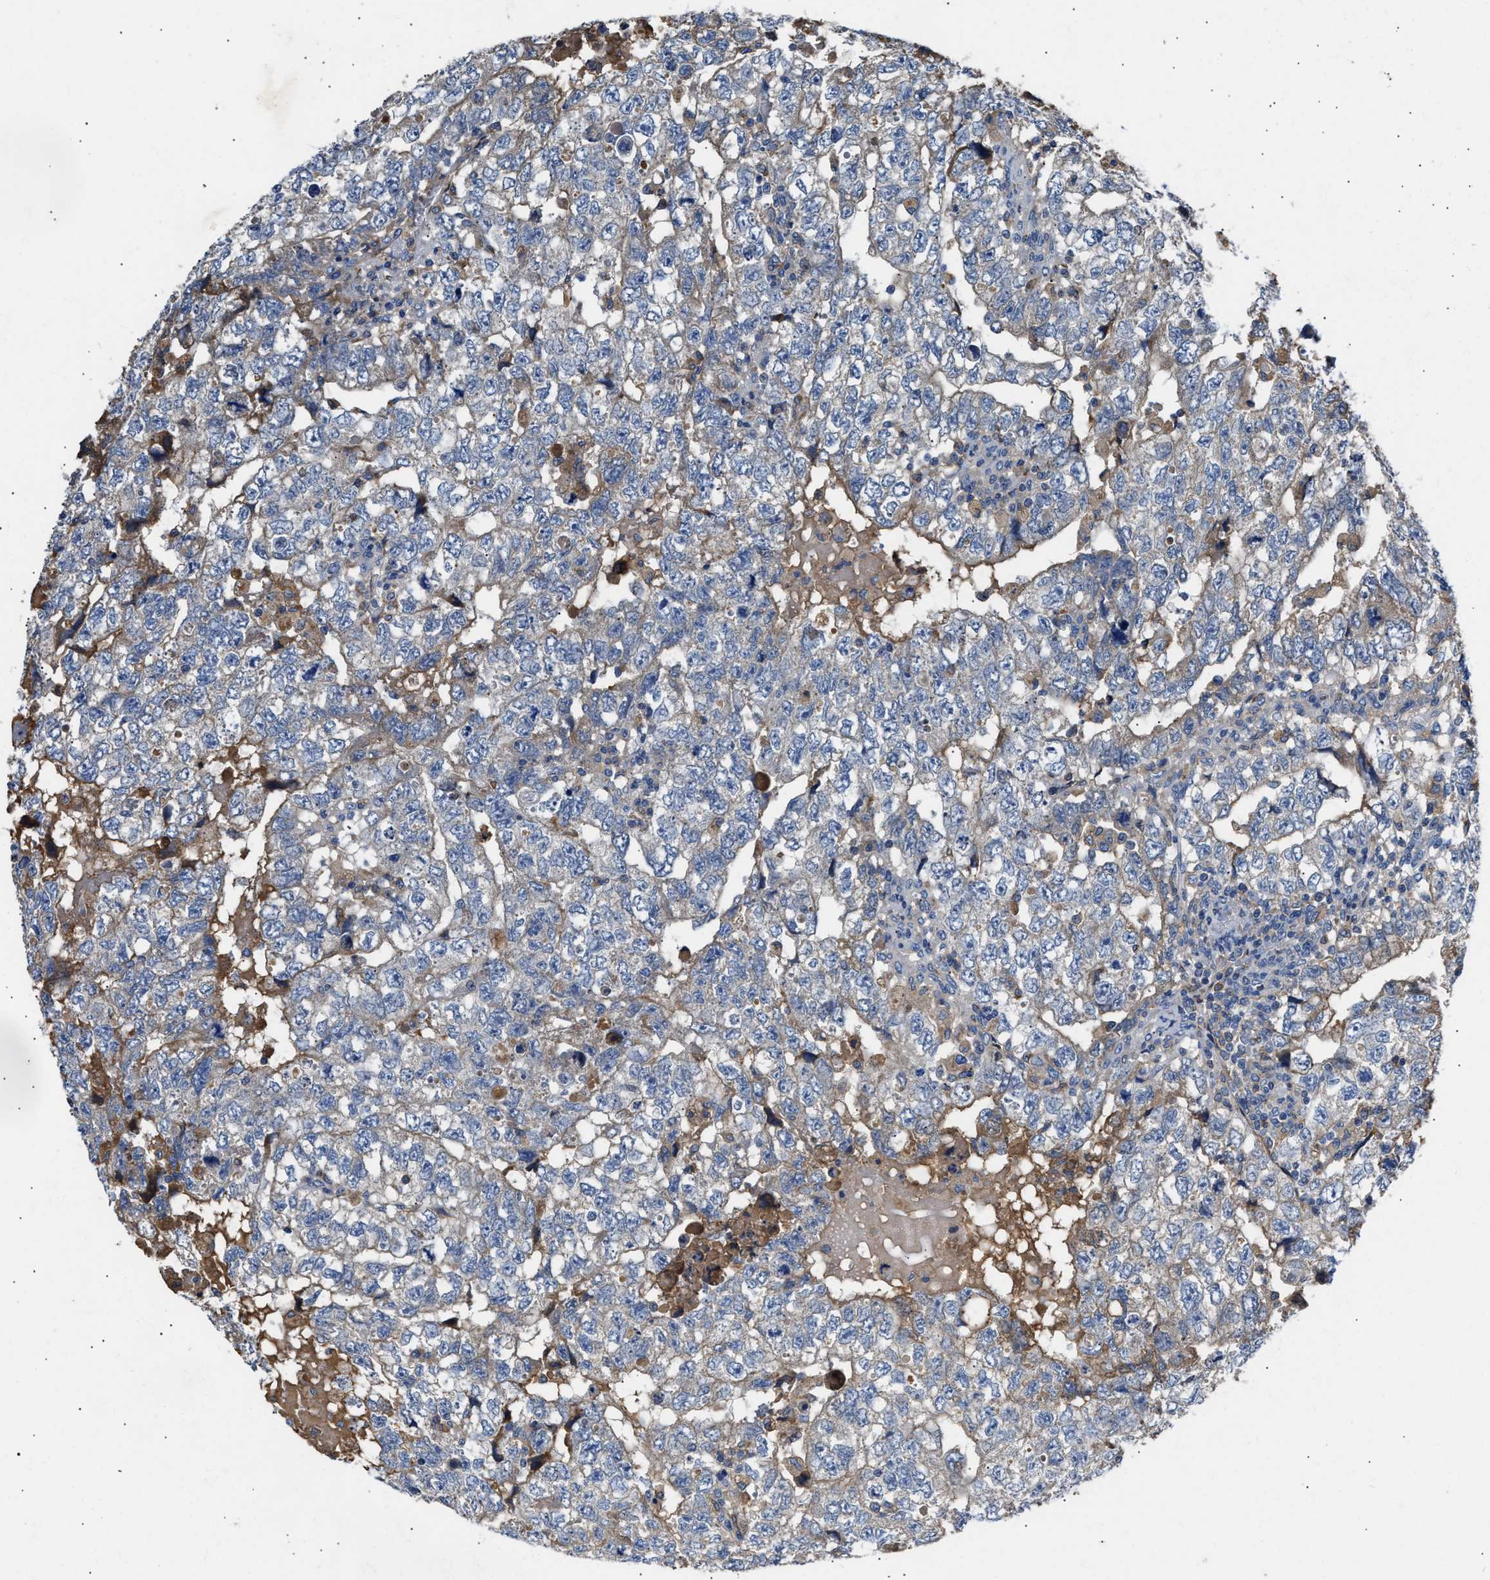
{"staining": {"intensity": "negative", "quantity": "none", "location": "none"}, "tissue": "testis cancer", "cell_type": "Tumor cells", "image_type": "cancer", "snomed": [{"axis": "morphology", "description": "Carcinoma, Embryonal, NOS"}, {"axis": "topography", "description": "Testis"}], "caption": "Testis cancer (embryonal carcinoma) was stained to show a protein in brown. There is no significant staining in tumor cells. The staining was performed using DAB (3,3'-diaminobenzidine) to visualize the protein expression in brown, while the nuclei were stained in blue with hematoxylin (Magnification: 20x).", "gene": "CCDC171", "patient": {"sex": "male", "age": 36}}